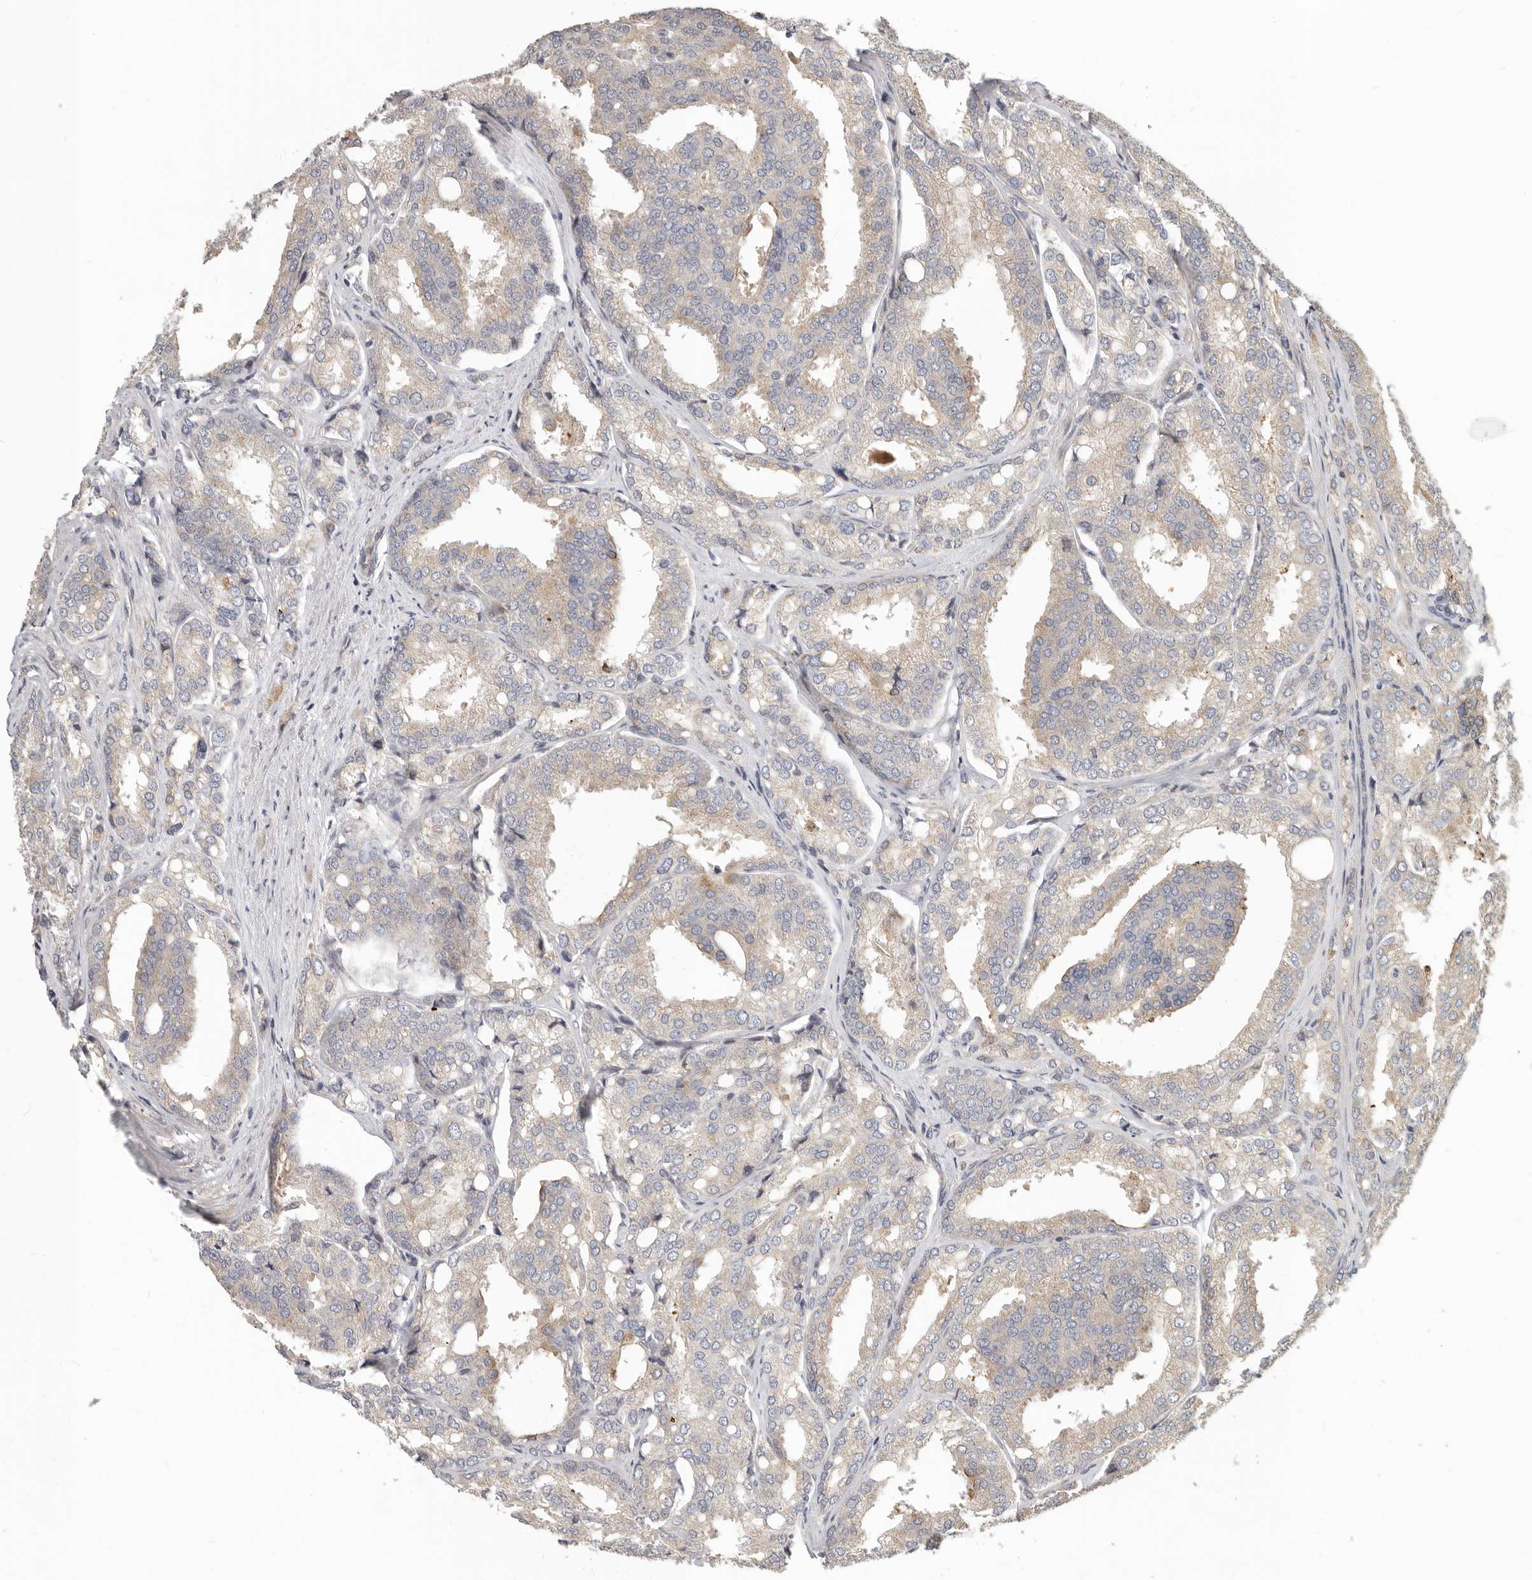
{"staining": {"intensity": "weak", "quantity": "25%-75%", "location": "cytoplasmic/membranous"}, "tissue": "prostate cancer", "cell_type": "Tumor cells", "image_type": "cancer", "snomed": [{"axis": "morphology", "description": "Adenocarcinoma, High grade"}, {"axis": "topography", "description": "Prostate"}], "caption": "Immunohistochemistry (IHC) image of prostate cancer (adenocarcinoma (high-grade)) stained for a protein (brown), which displays low levels of weak cytoplasmic/membranous staining in approximately 25%-75% of tumor cells.", "gene": "NPY4R", "patient": {"sex": "male", "age": 50}}